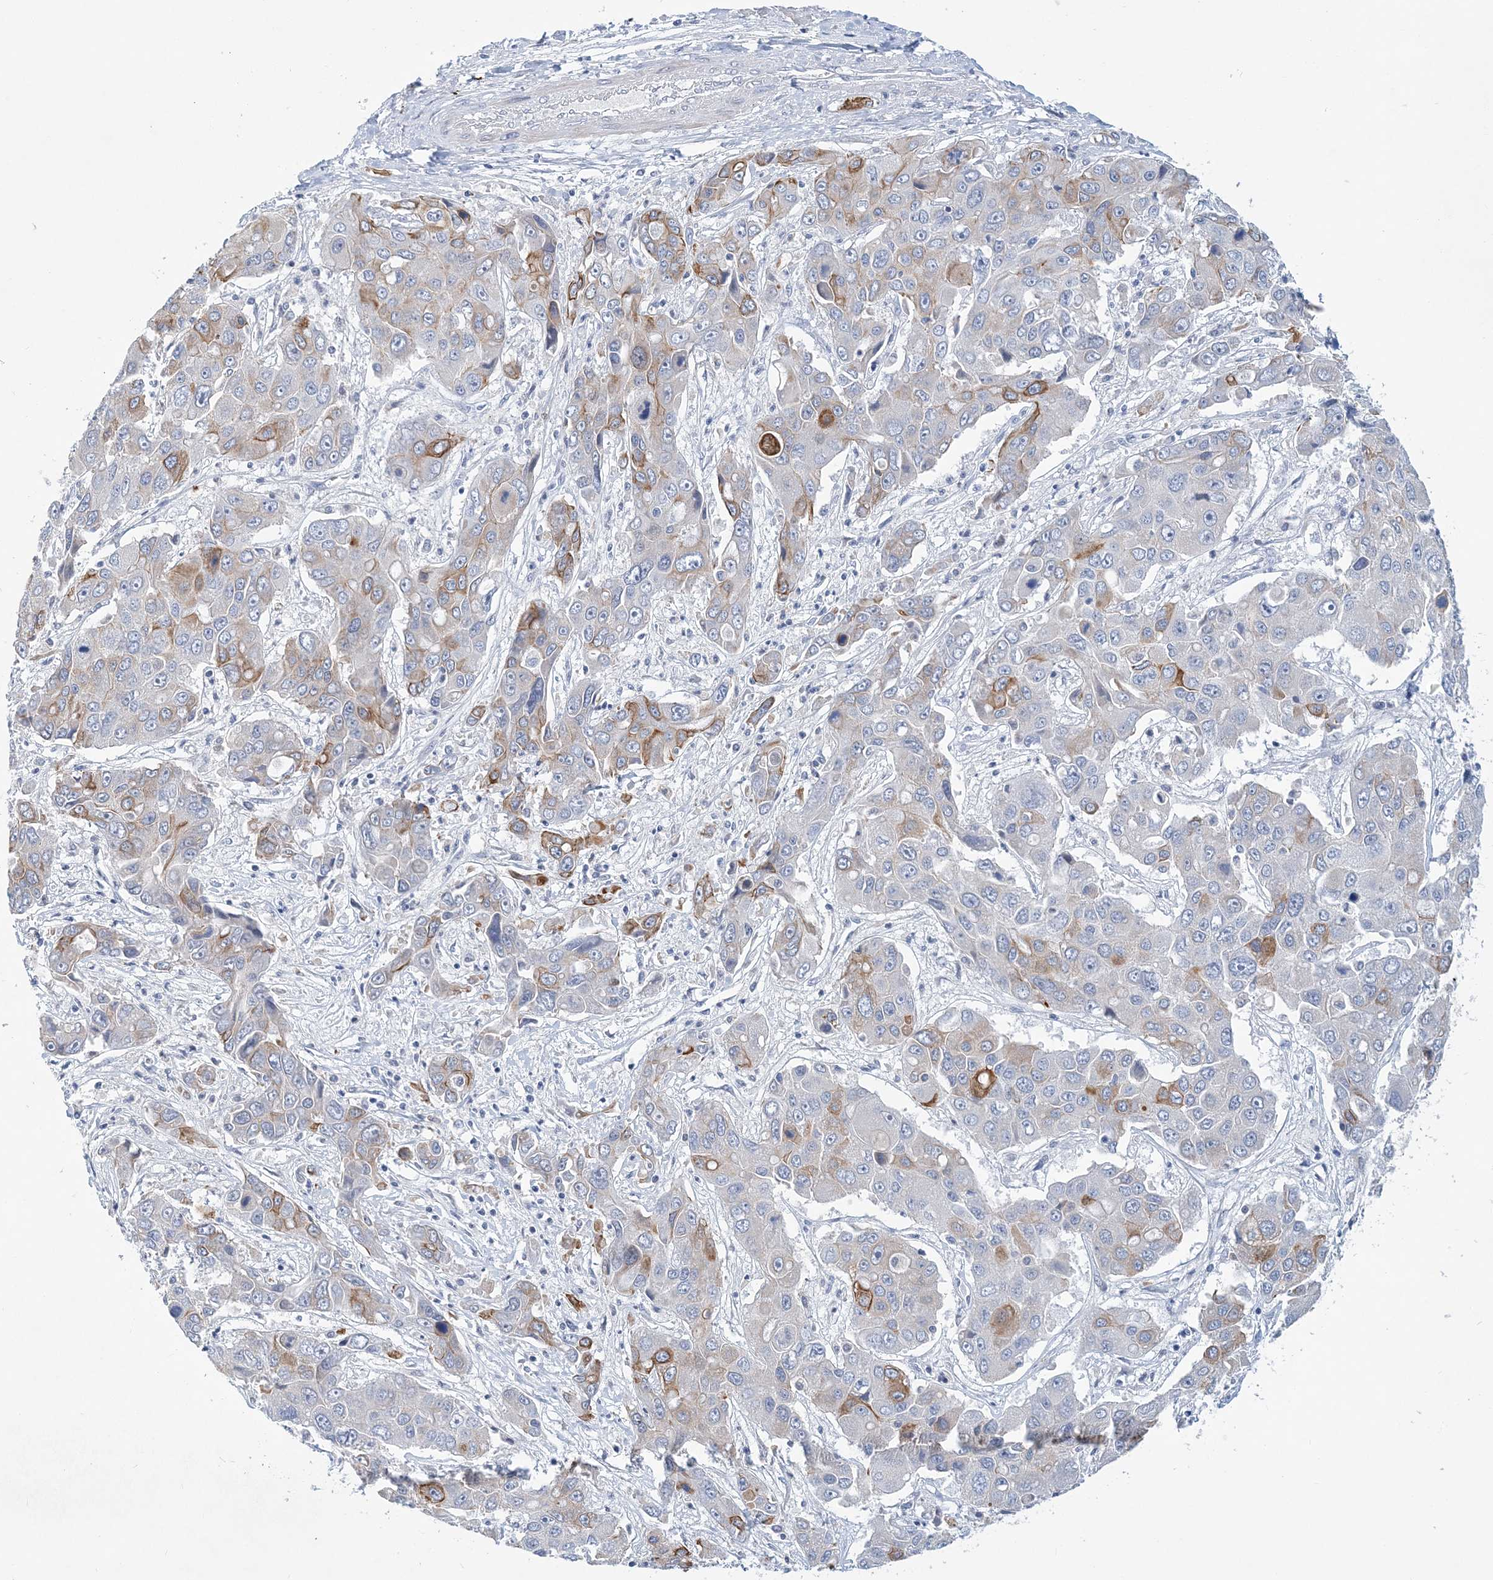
{"staining": {"intensity": "moderate", "quantity": "<25%", "location": "cytoplasmic/membranous"}, "tissue": "liver cancer", "cell_type": "Tumor cells", "image_type": "cancer", "snomed": [{"axis": "morphology", "description": "Cholangiocarcinoma"}, {"axis": "topography", "description": "Liver"}], "caption": "Tumor cells reveal moderate cytoplasmic/membranous staining in approximately <25% of cells in liver cancer (cholangiocarcinoma).", "gene": "LRRIQ4", "patient": {"sex": "male", "age": 67}}